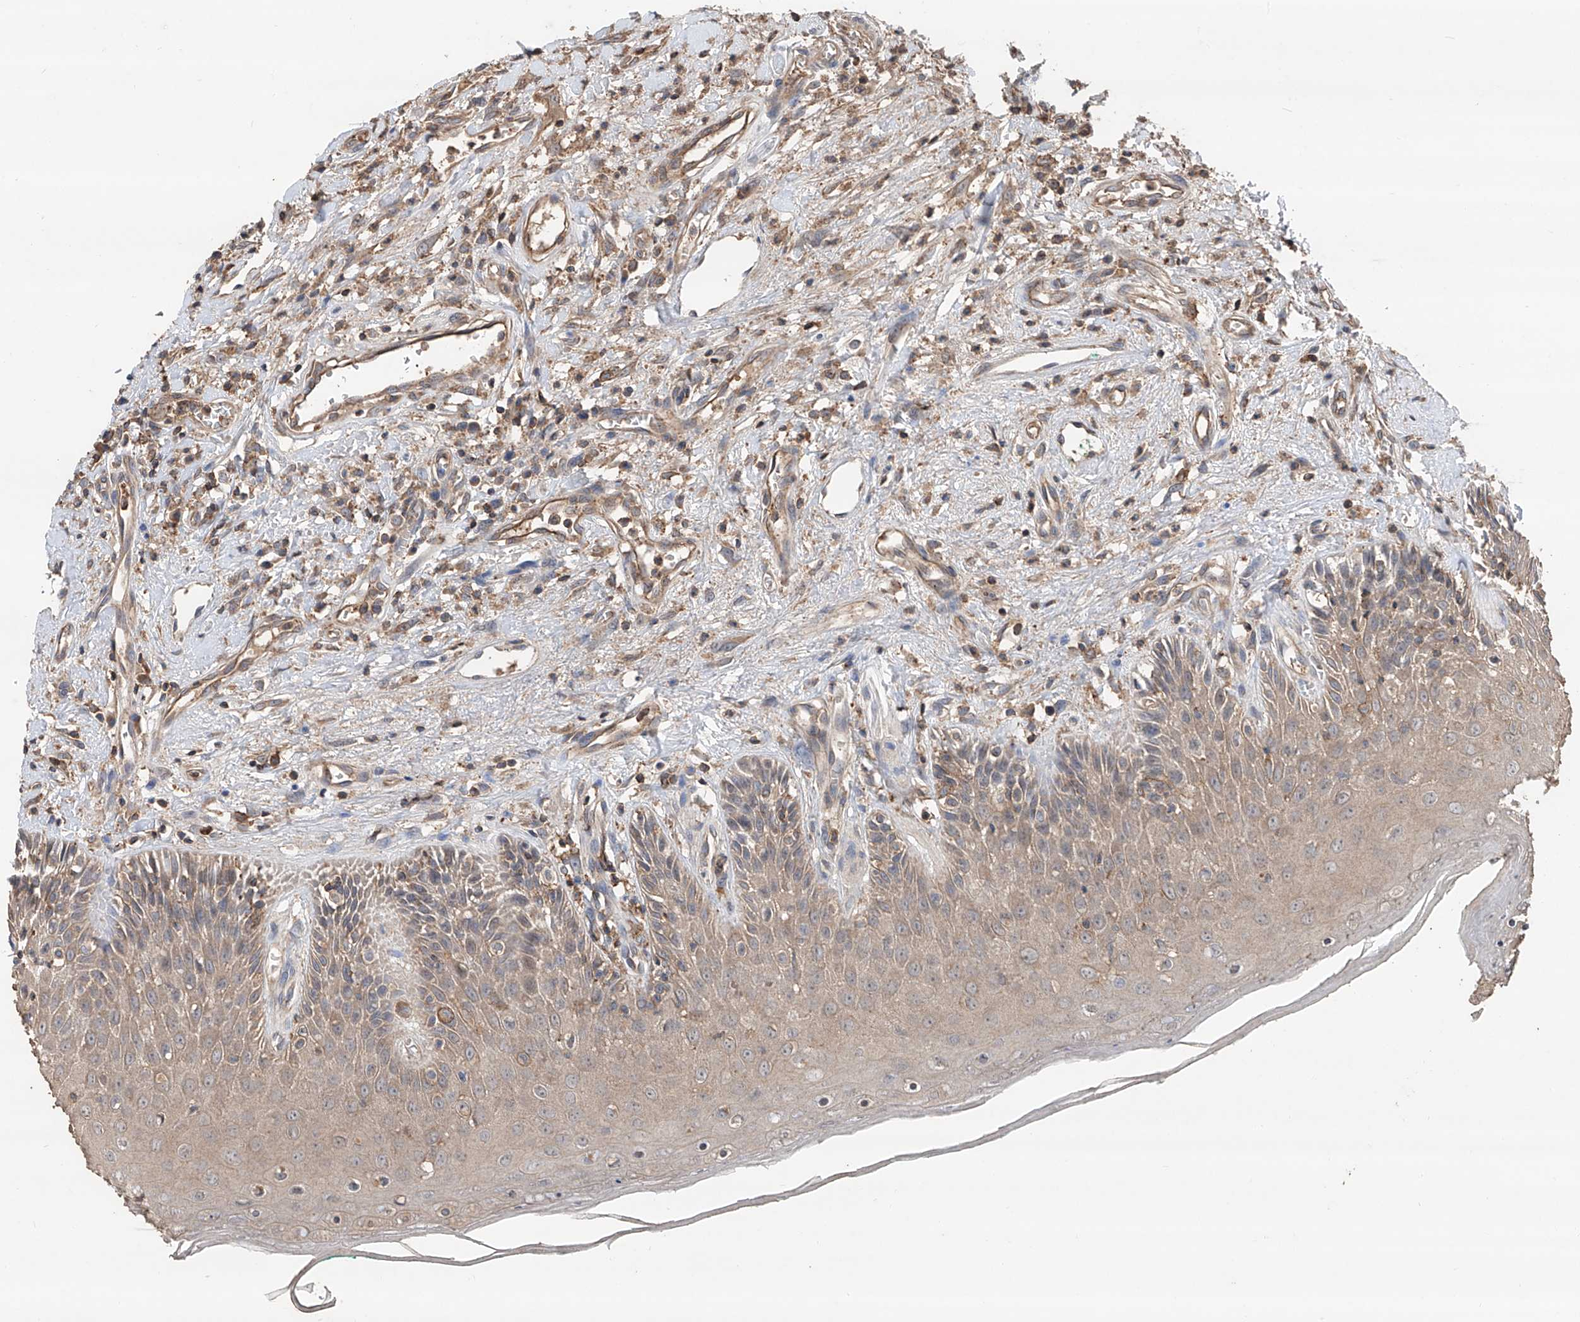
{"staining": {"intensity": "weak", "quantity": ">75%", "location": "cytoplasmic/membranous"}, "tissue": "oral mucosa", "cell_type": "Squamous epithelial cells", "image_type": "normal", "snomed": [{"axis": "morphology", "description": "Normal tissue, NOS"}, {"axis": "topography", "description": "Oral tissue"}], "caption": "Immunohistochemical staining of normal human oral mucosa displays low levels of weak cytoplasmic/membranous positivity in approximately >75% of squamous epithelial cells. (IHC, brightfield microscopy, high magnification).", "gene": "EDN1", "patient": {"sex": "female", "age": 70}}